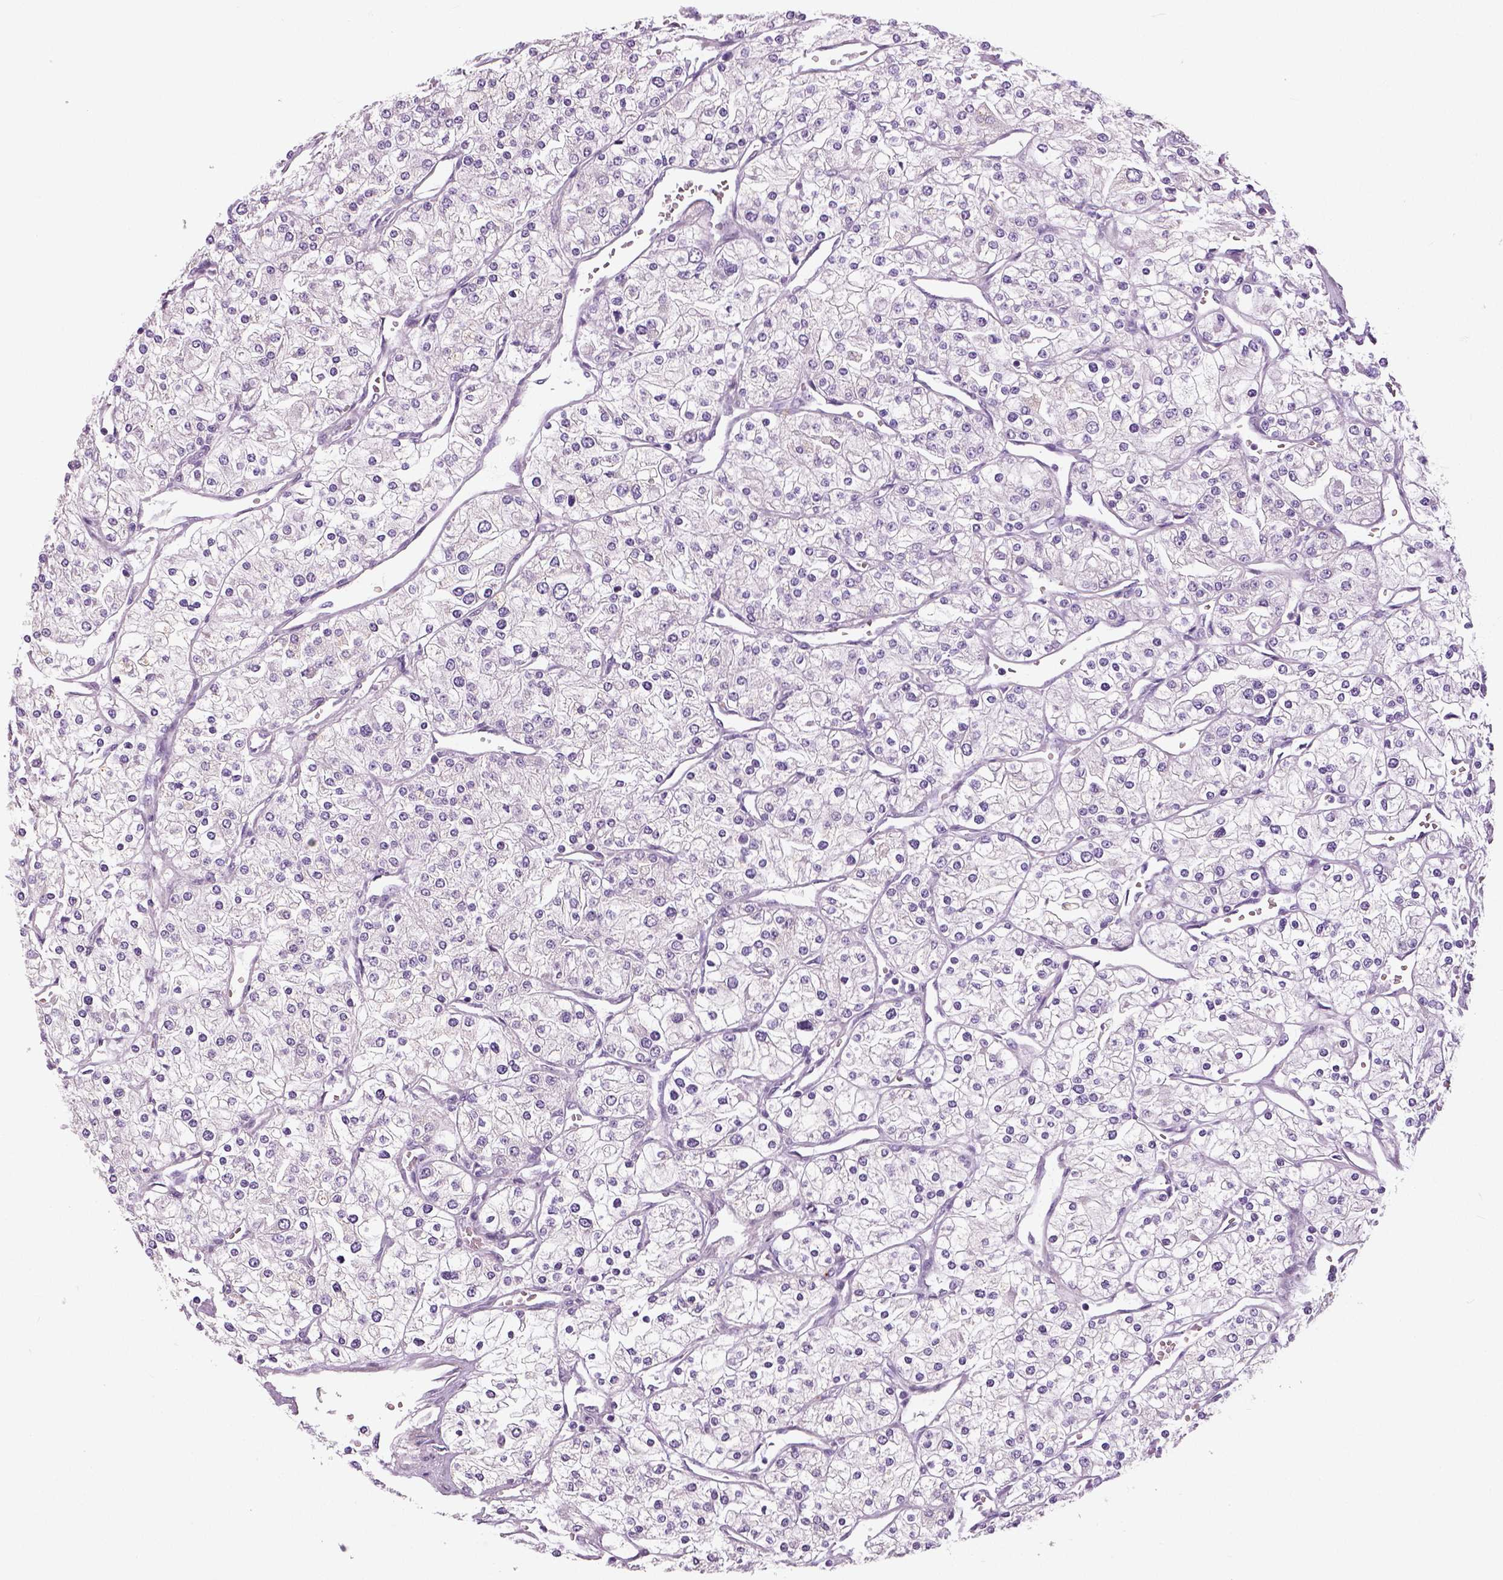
{"staining": {"intensity": "negative", "quantity": "none", "location": "none"}, "tissue": "renal cancer", "cell_type": "Tumor cells", "image_type": "cancer", "snomed": [{"axis": "morphology", "description": "Adenocarcinoma, NOS"}, {"axis": "topography", "description": "Kidney"}], "caption": "This is an immunohistochemistry (IHC) photomicrograph of renal cancer. There is no positivity in tumor cells.", "gene": "NECAB1", "patient": {"sex": "male", "age": 80}}